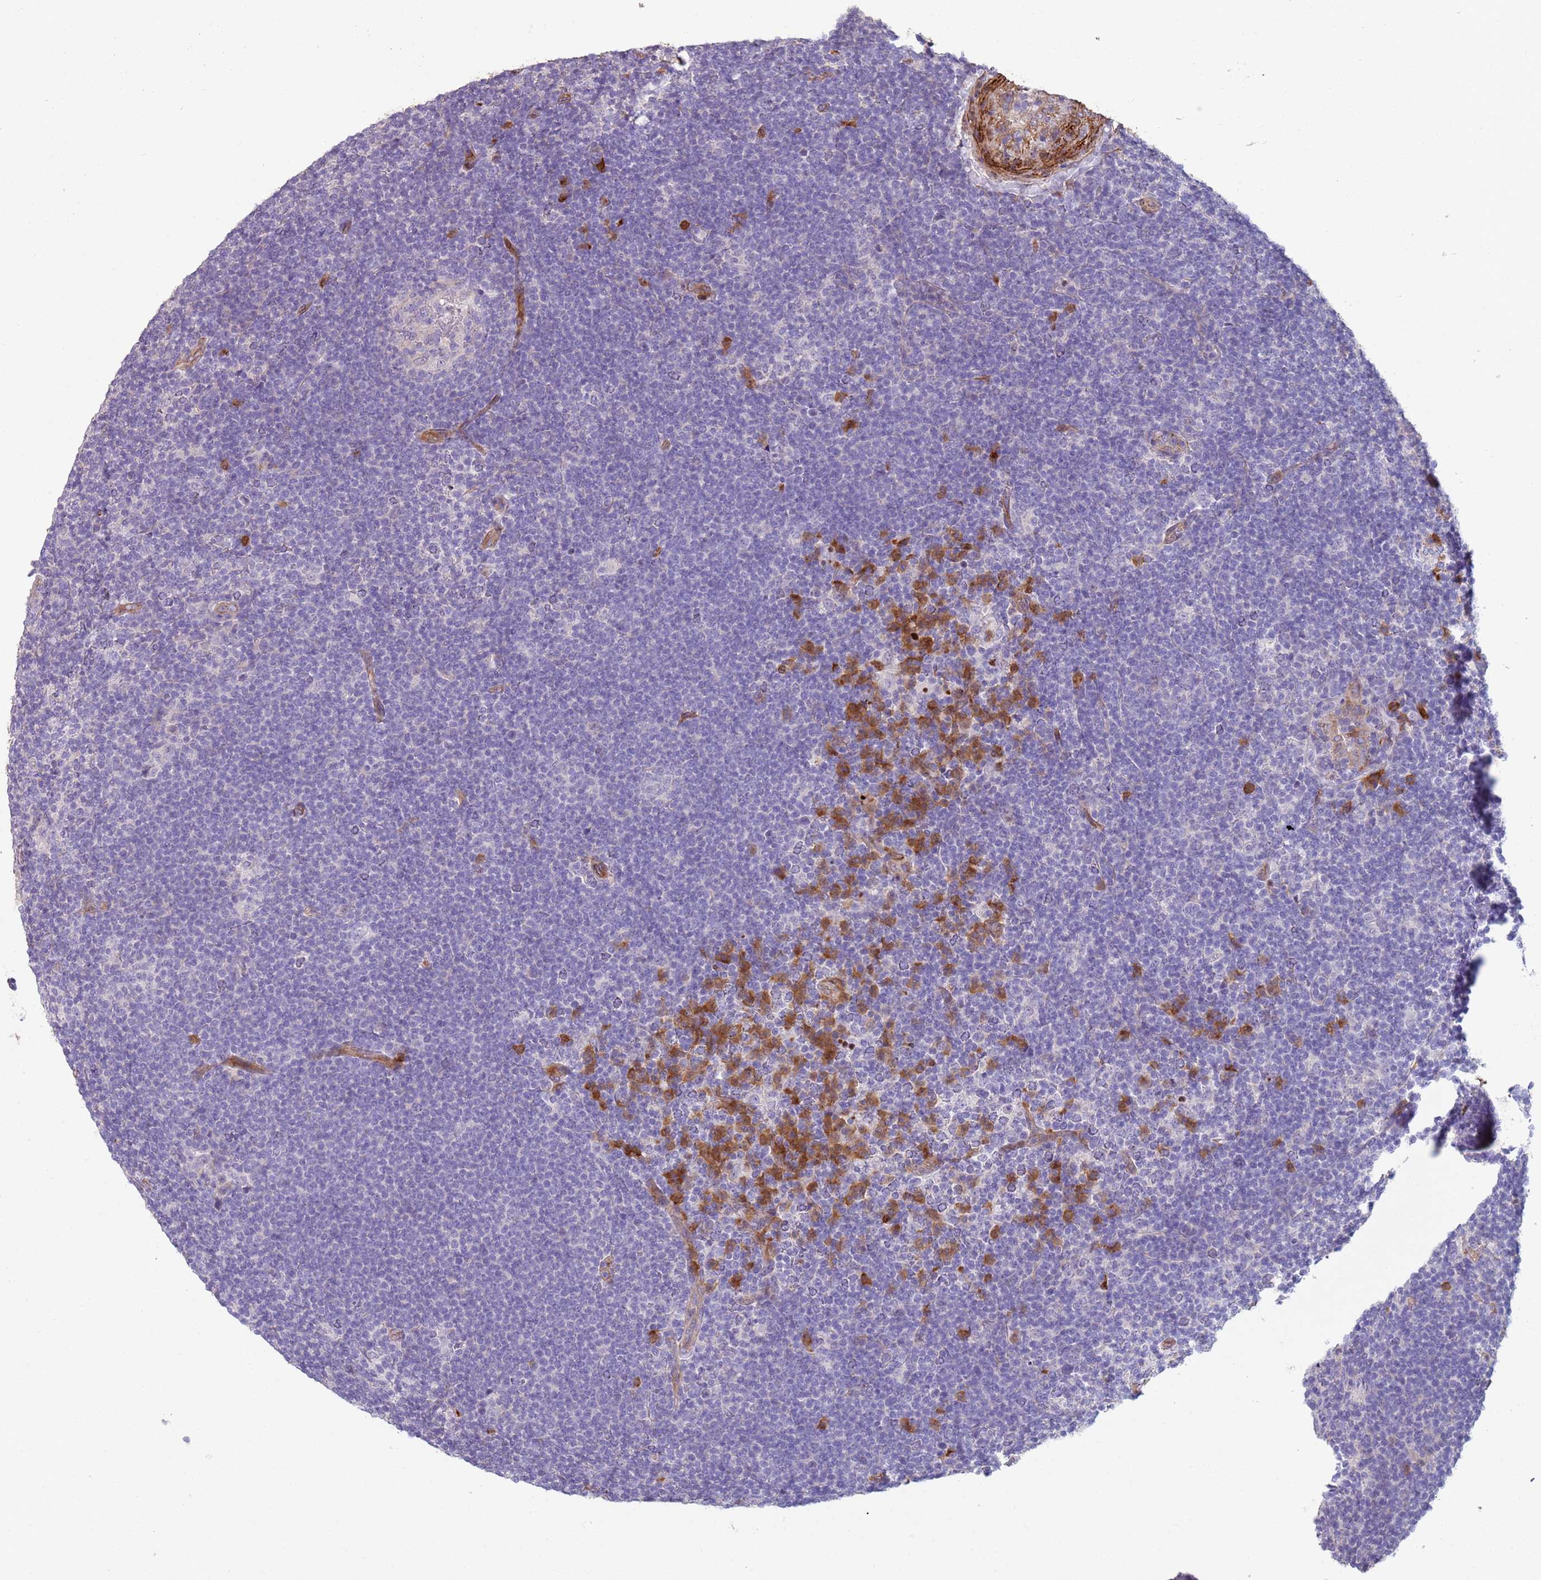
{"staining": {"intensity": "negative", "quantity": "none", "location": "none"}, "tissue": "lymphoma", "cell_type": "Tumor cells", "image_type": "cancer", "snomed": [{"axis": "morphology", "description": "Hodgkin's disease, NOS"}, {"axis": "topography", "description": "Lymph node"}], "caption": "Immunohistochemical staining of lymphoma reveals no significant expression in tumor cells. (Immunohistochemistry, brightfield microscopy, high magnification).", "gene": "PHLPP2", "patient": {"sex": "female", "age": 57}}